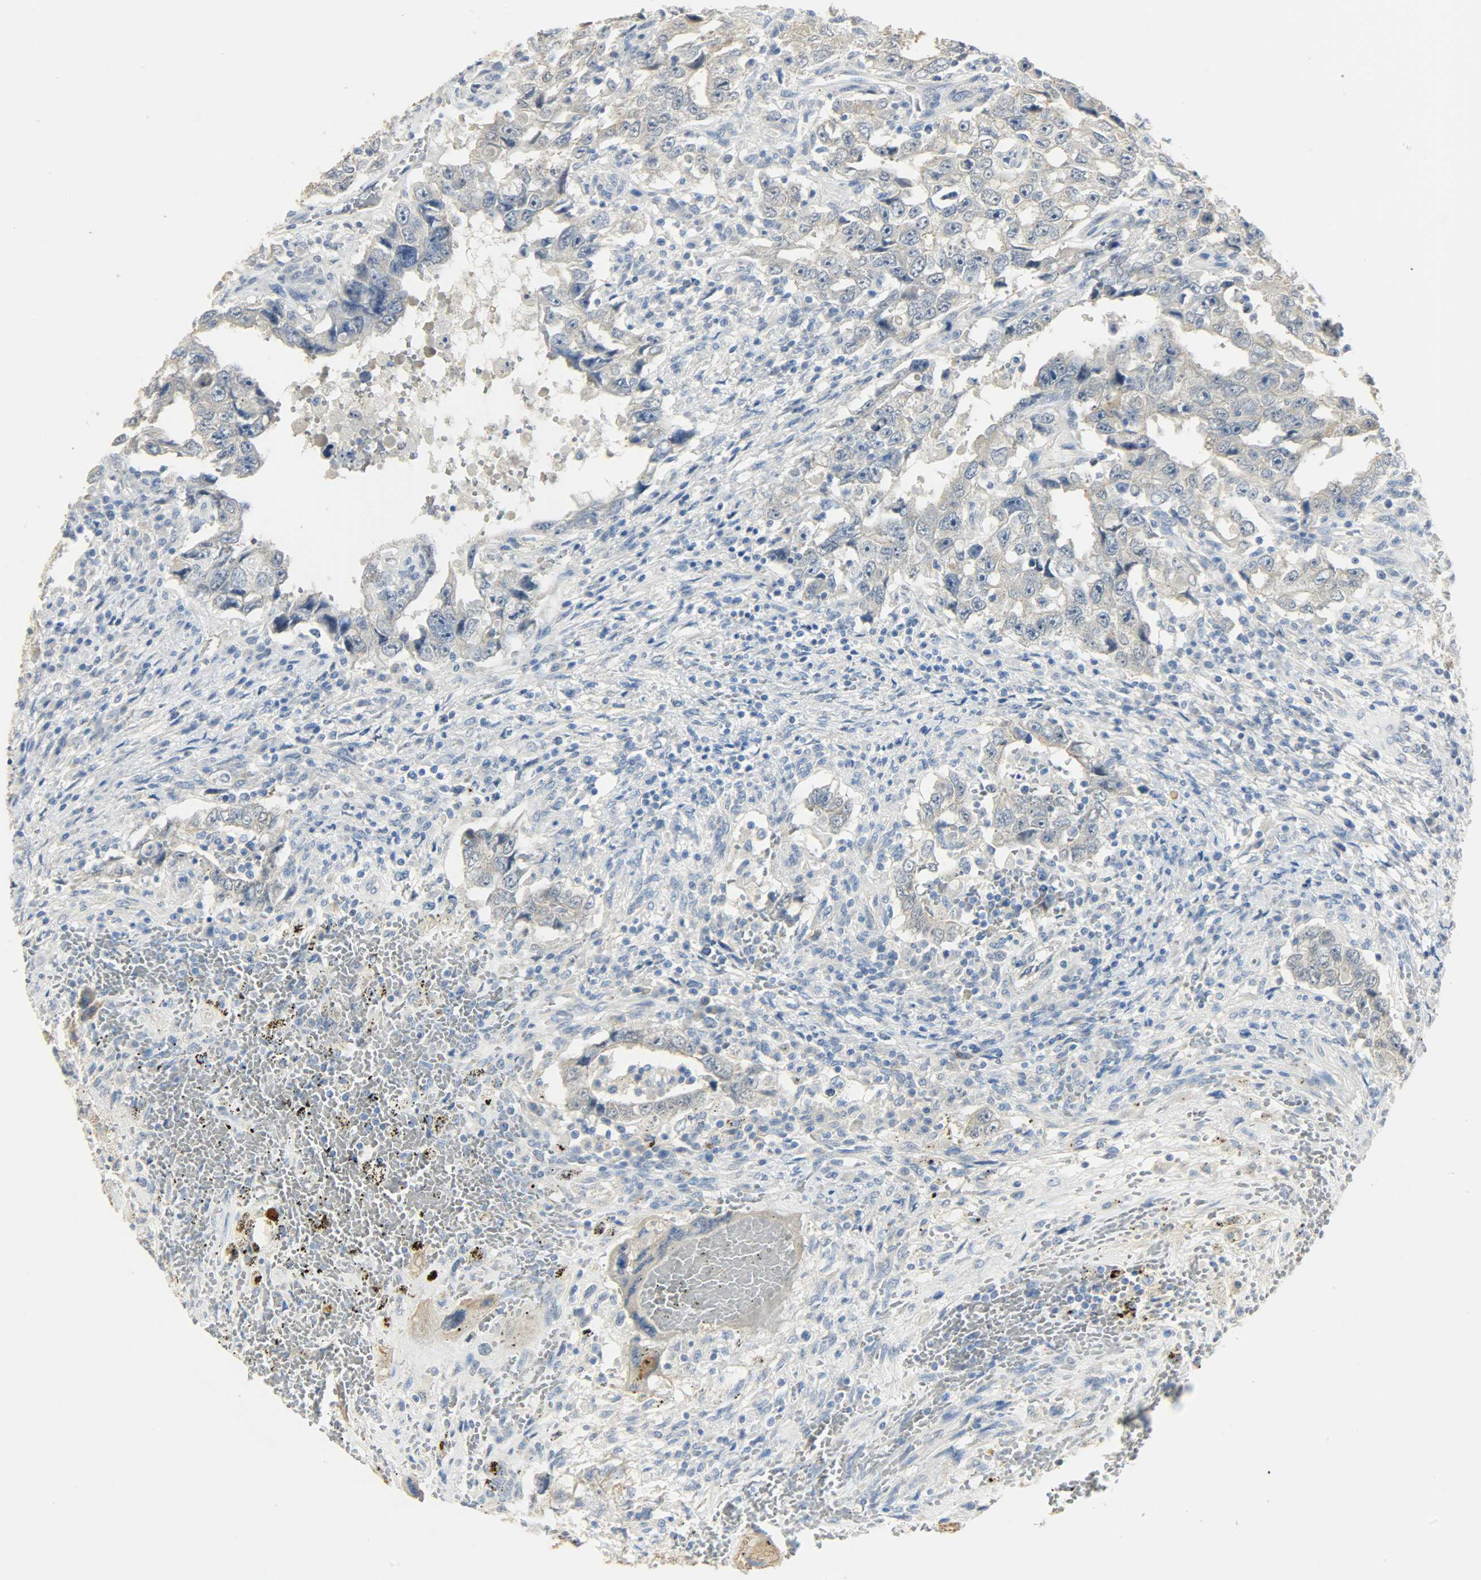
{"staining": {"intensity": "weak", "quantity": "25%-75%", "location": "cytoplasmic/membranous"}, "tissue": "testis cancer", "cell_type": "Tumor cells", "image_type": "cancer", "snomed": [{"axis": "morphology", "description": "Carcinoma, Embryonal, NOS"}, {"axis": "topography", "description": "Testis"}], "caption": "A high-resolution photomicrograph shows immunohistochemistry staining of embryonal carcinoma (testis), which exhibits weak cytoplasmic/membranous expression in about 25%-75% of tumor cells.", "gene": "USP13", "patient": {"sex": "male", "age": 26}}